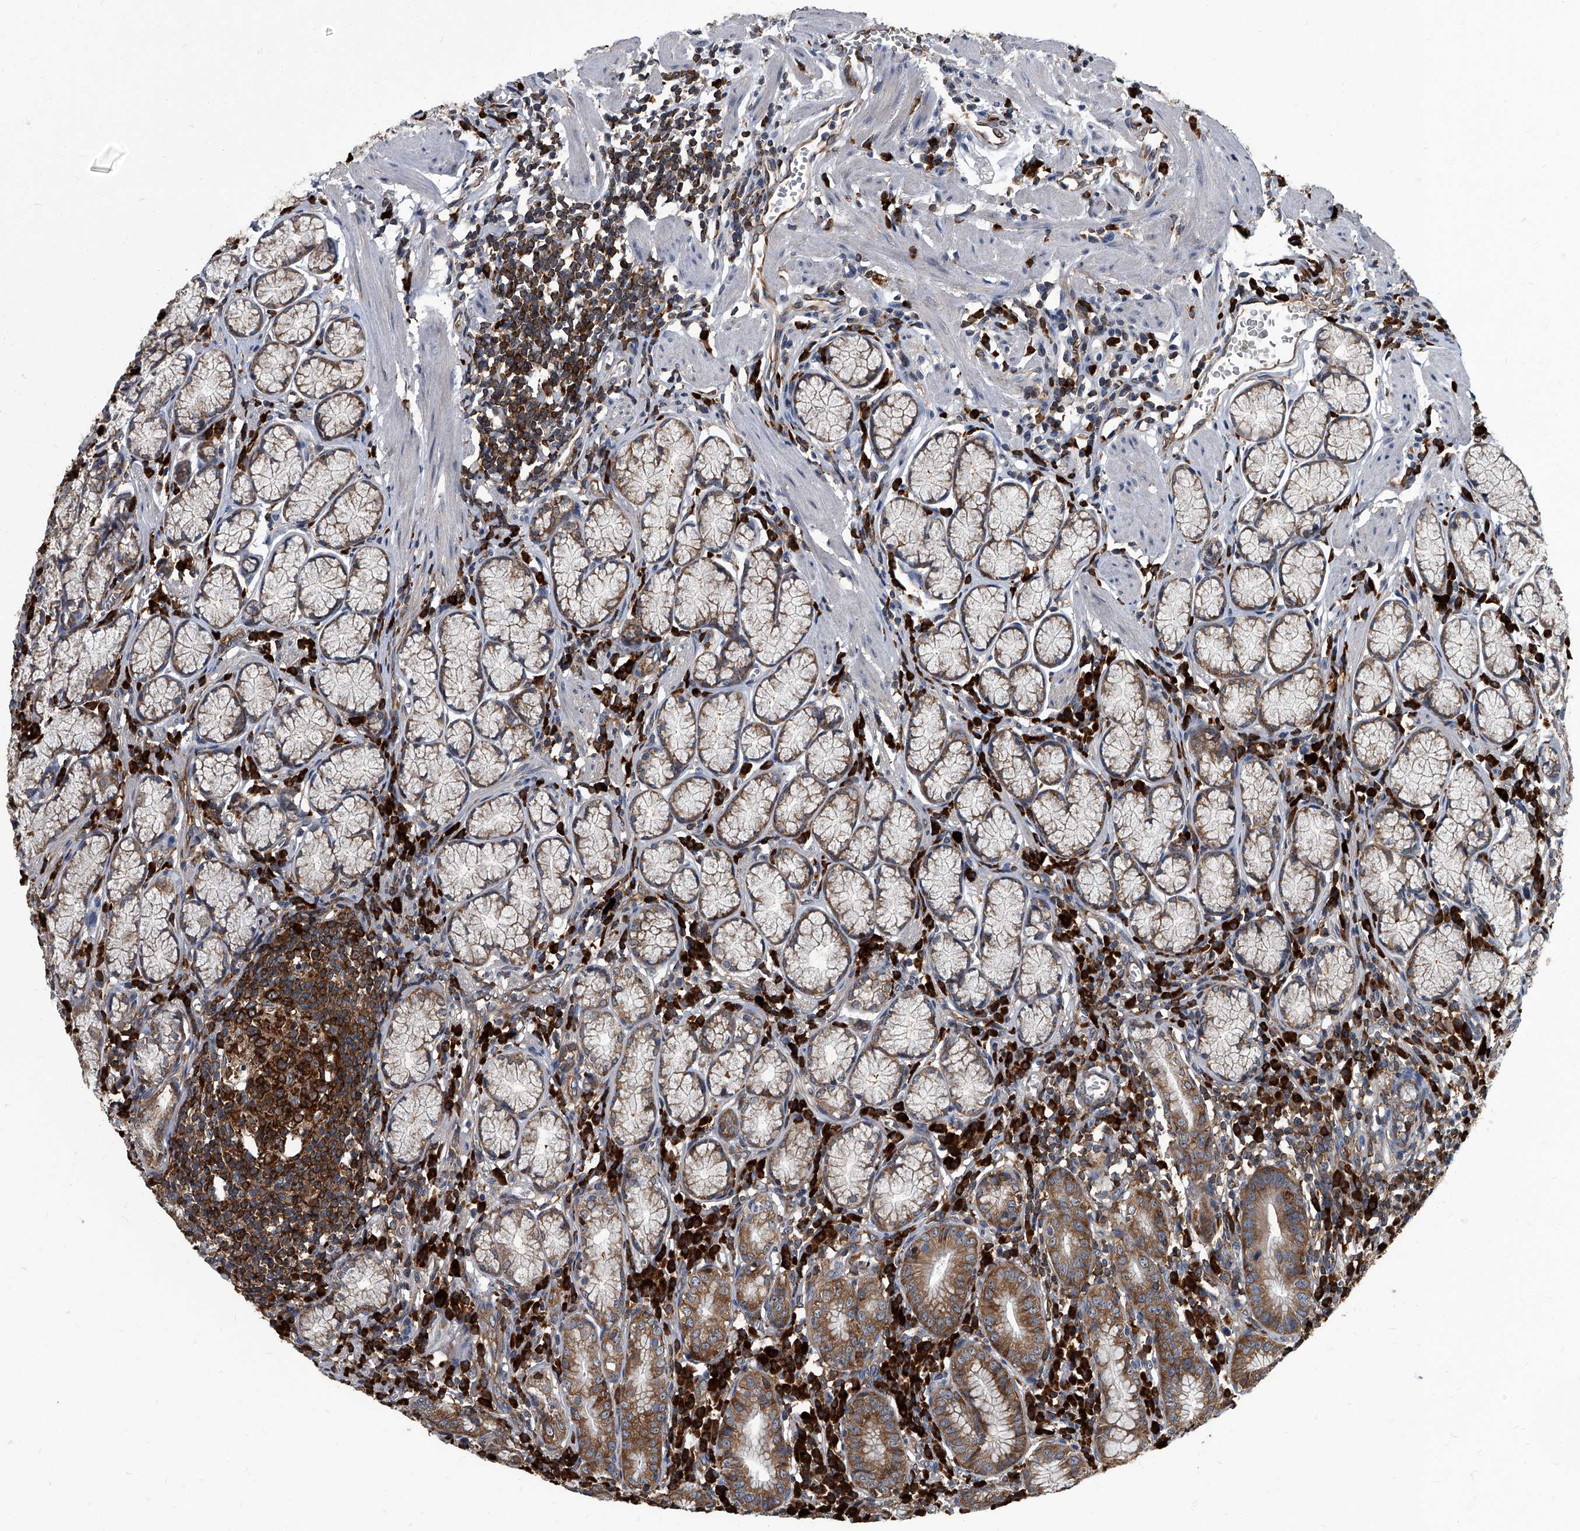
{"staining": {"intensity": "moderate", "quantity": "<25%", "location": "cytoplasmic/membranous"}, "tissue": "stomach", "cell_type": "Glandular cells", "image_type": "normal", "snomed": [{"axis": "morphology", "description": "Normal tissue, NOS"}, {"axis": "topography", "description": "Stomach"}], "caption": "High-power microscopy captured an immunohistochemistry photomicrograph of benign stomach, revealing moderate cytoplasmic/membranous expression in approximately <25% of glandular cells. (IHC, brightfield microscopy, high magnification).", "gene": "CDV3", "patient": {"sex": "male", "age": 55}}